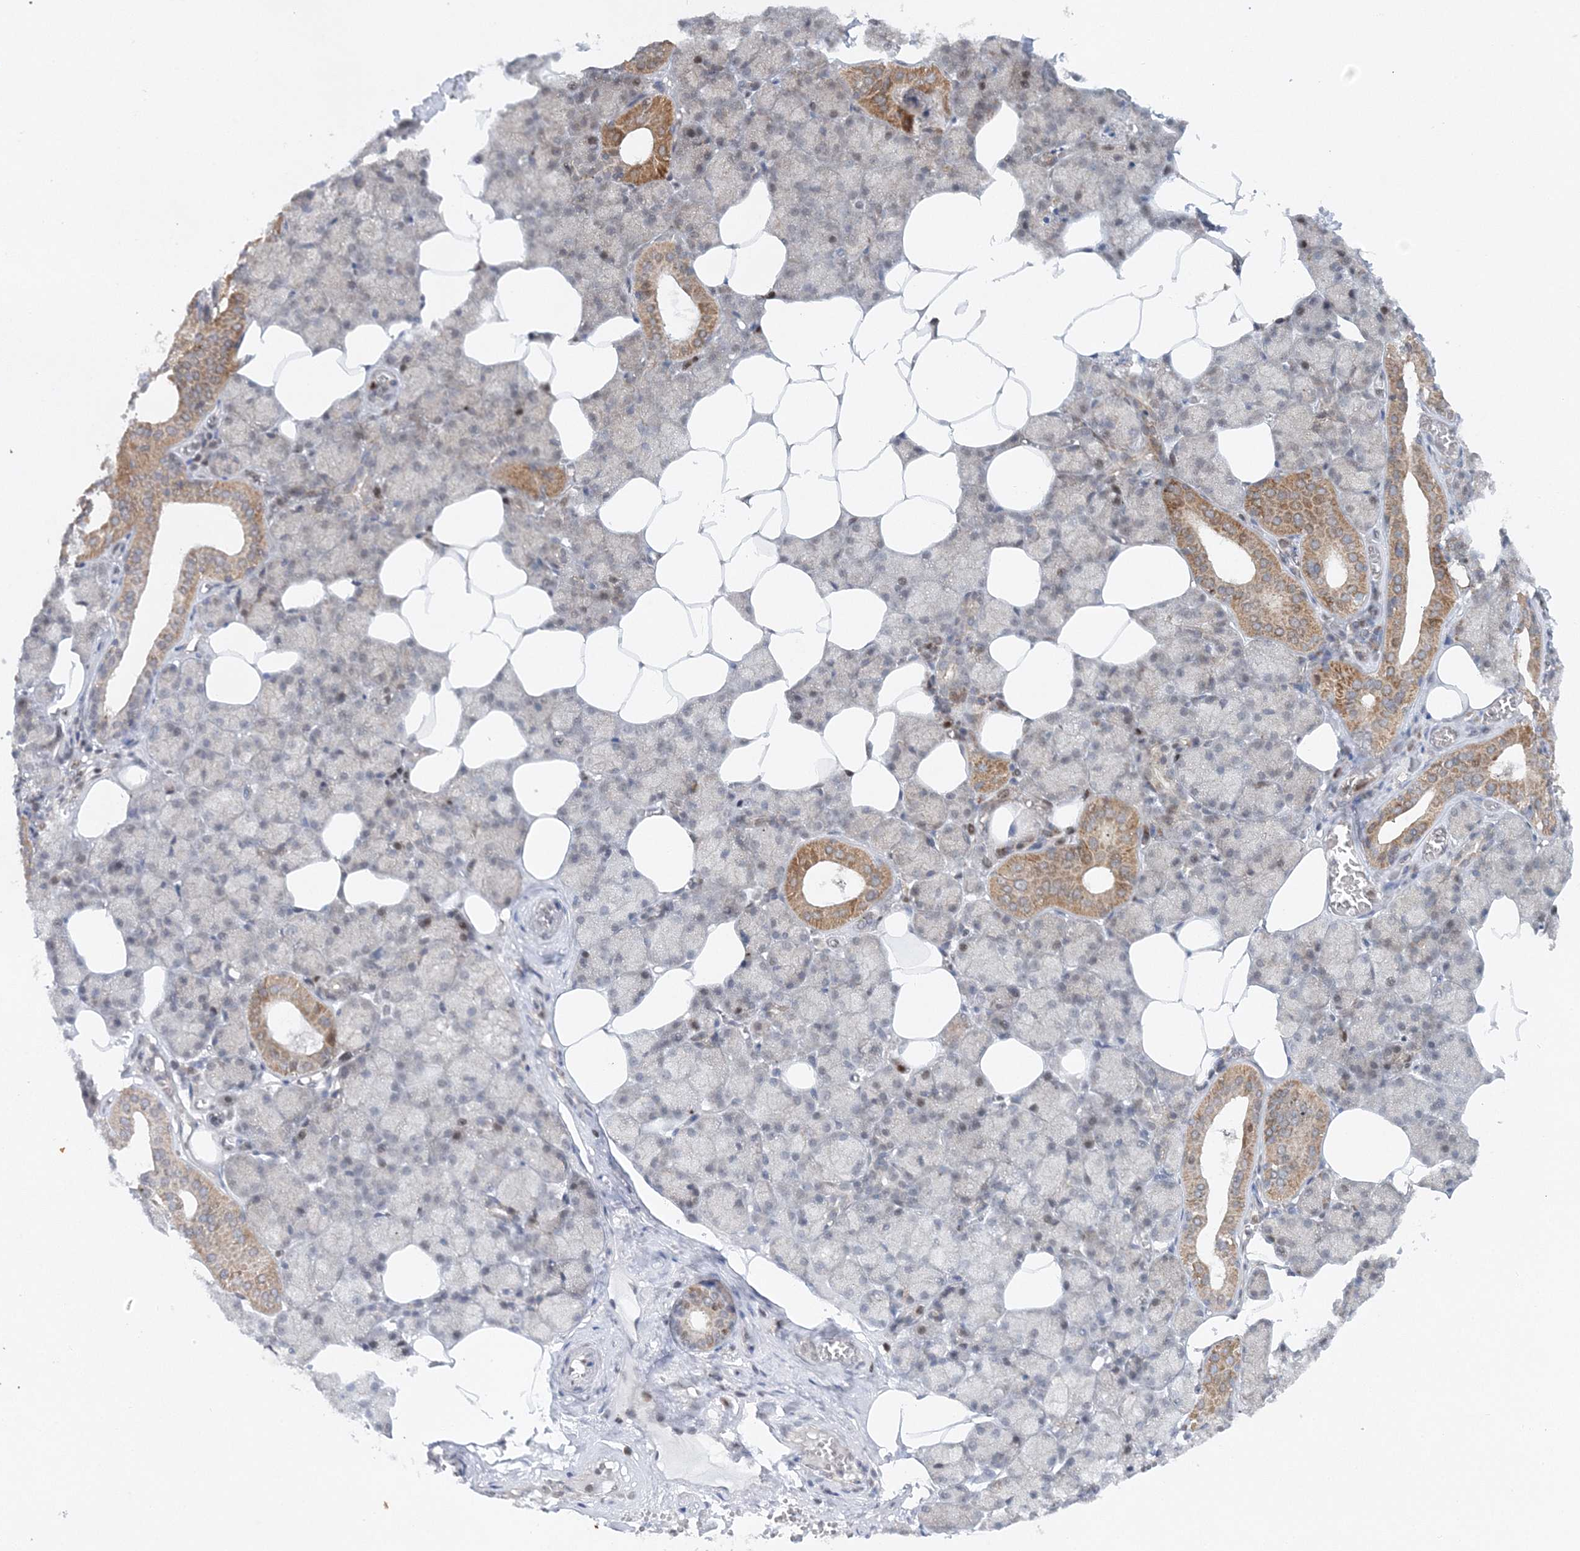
{"staining": {"intensity": "moderate", "quantity": "<25%", "location": "cytoplasmic/membranous"}, "tissue": "salivary gland", "cell_type": "Glandular cells", "image_type": "normal", "snomed": [{"axis": "morphology", "description": "Normal tissue, NOS"}, {"axis": "topography", "description": "Salivary gland"}], "caption": "Immunohistochemical staining of benign salivary gland demonstrates <25% levels of moderate cytoplasmic/membranous protein expression in approximately <25% of glandular cells.", "gene": "RAB11FIP2", "patient": {"sex": "male", "age": 62}}